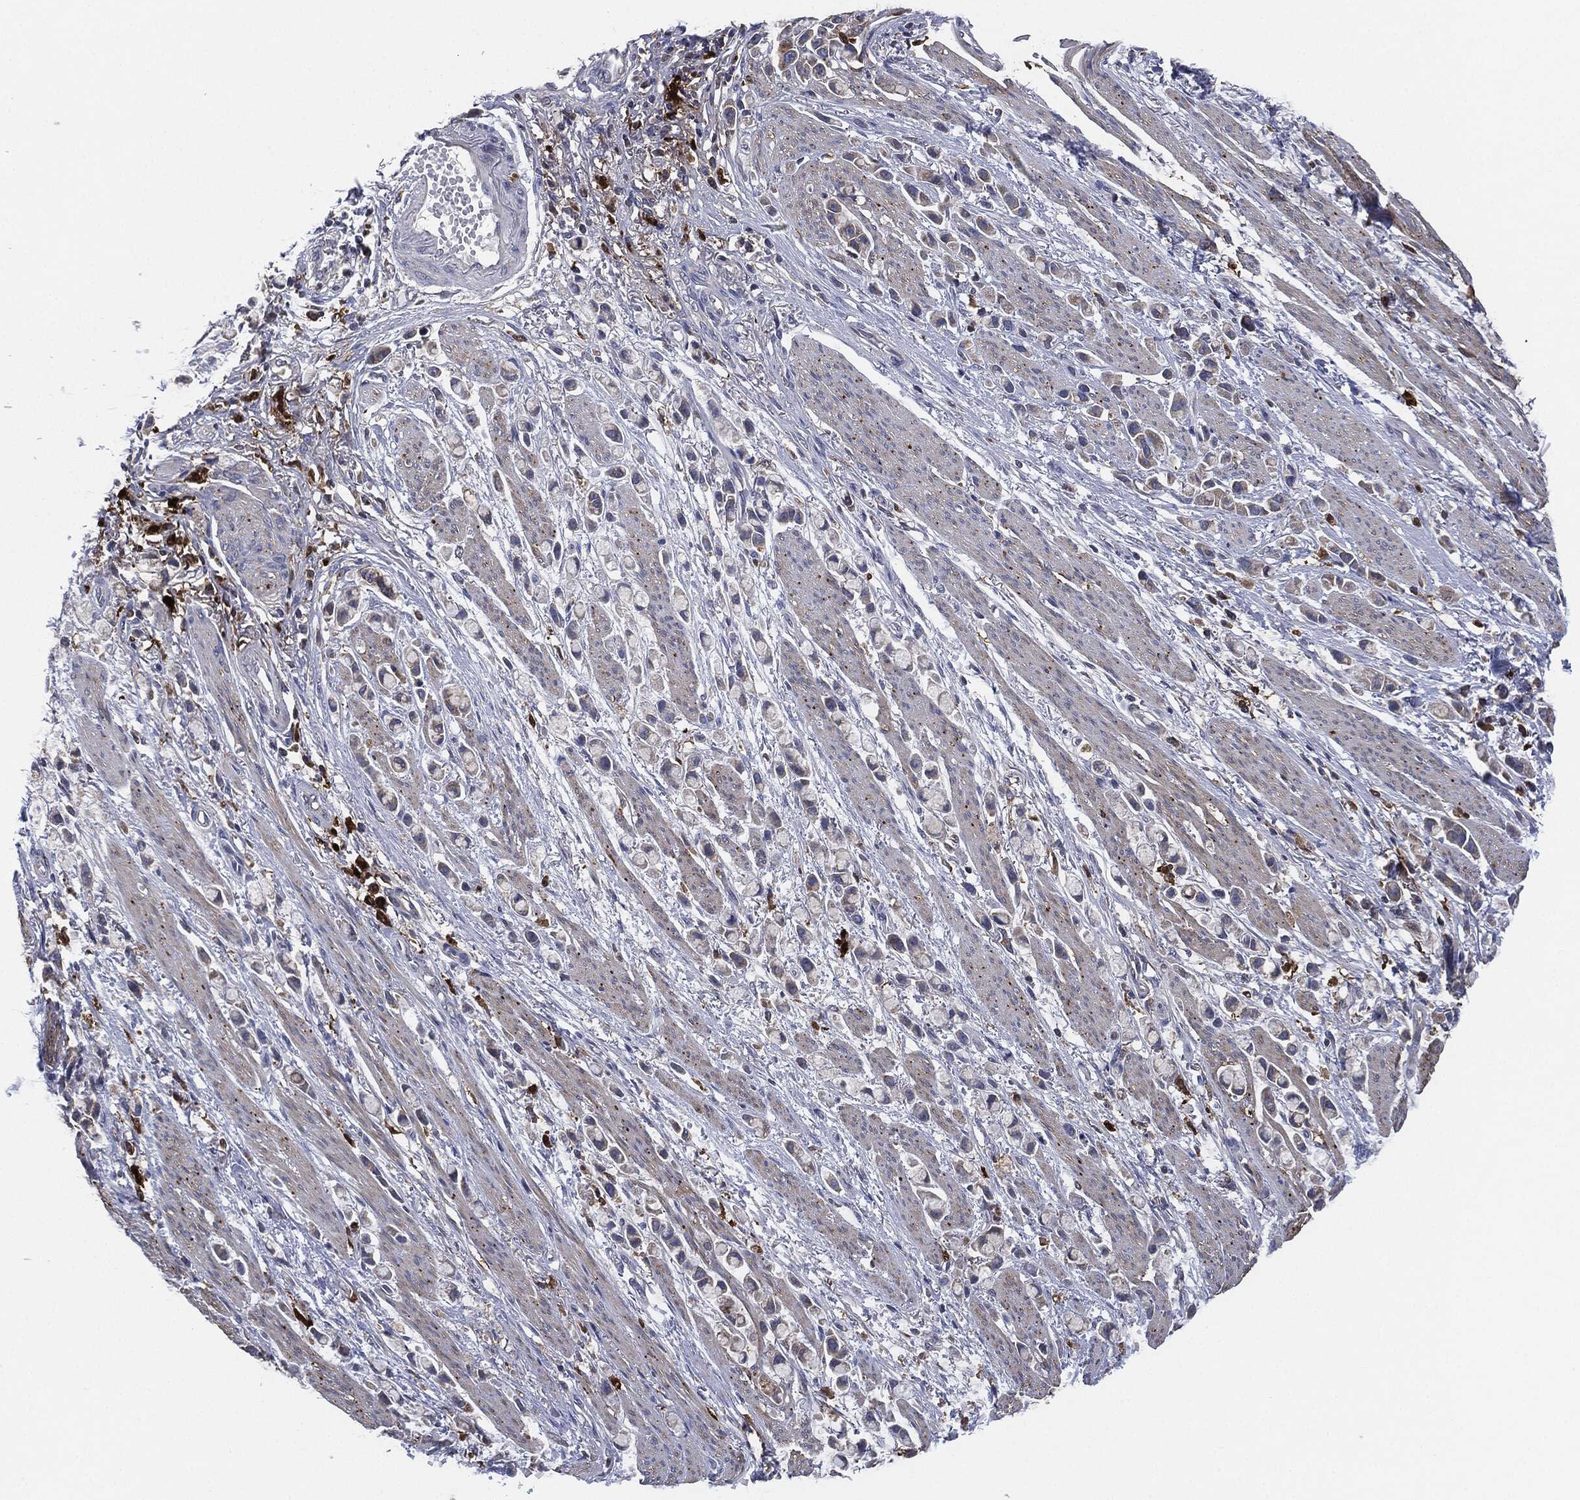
{"staining": {"intensity": "negative", "quantity": "none", "location": "none"}, "tissue": "stomach cancer", "cell_type": "Tumor cells", "image_type": "cancer", "snomed": [{"axis": "morphology", "description": "Adenocarcinoma, NOS"}, {"axis": "topography", "description": "Stomach"}], "caption": "IHC image of neoplastic tissue: stomach cancer stained with DAB reveals no significant protein staining in tumor cells. Nuclei are stained in blue.", "gene": "TMEM11", "patient": {"sex": "female", "age": 81}}